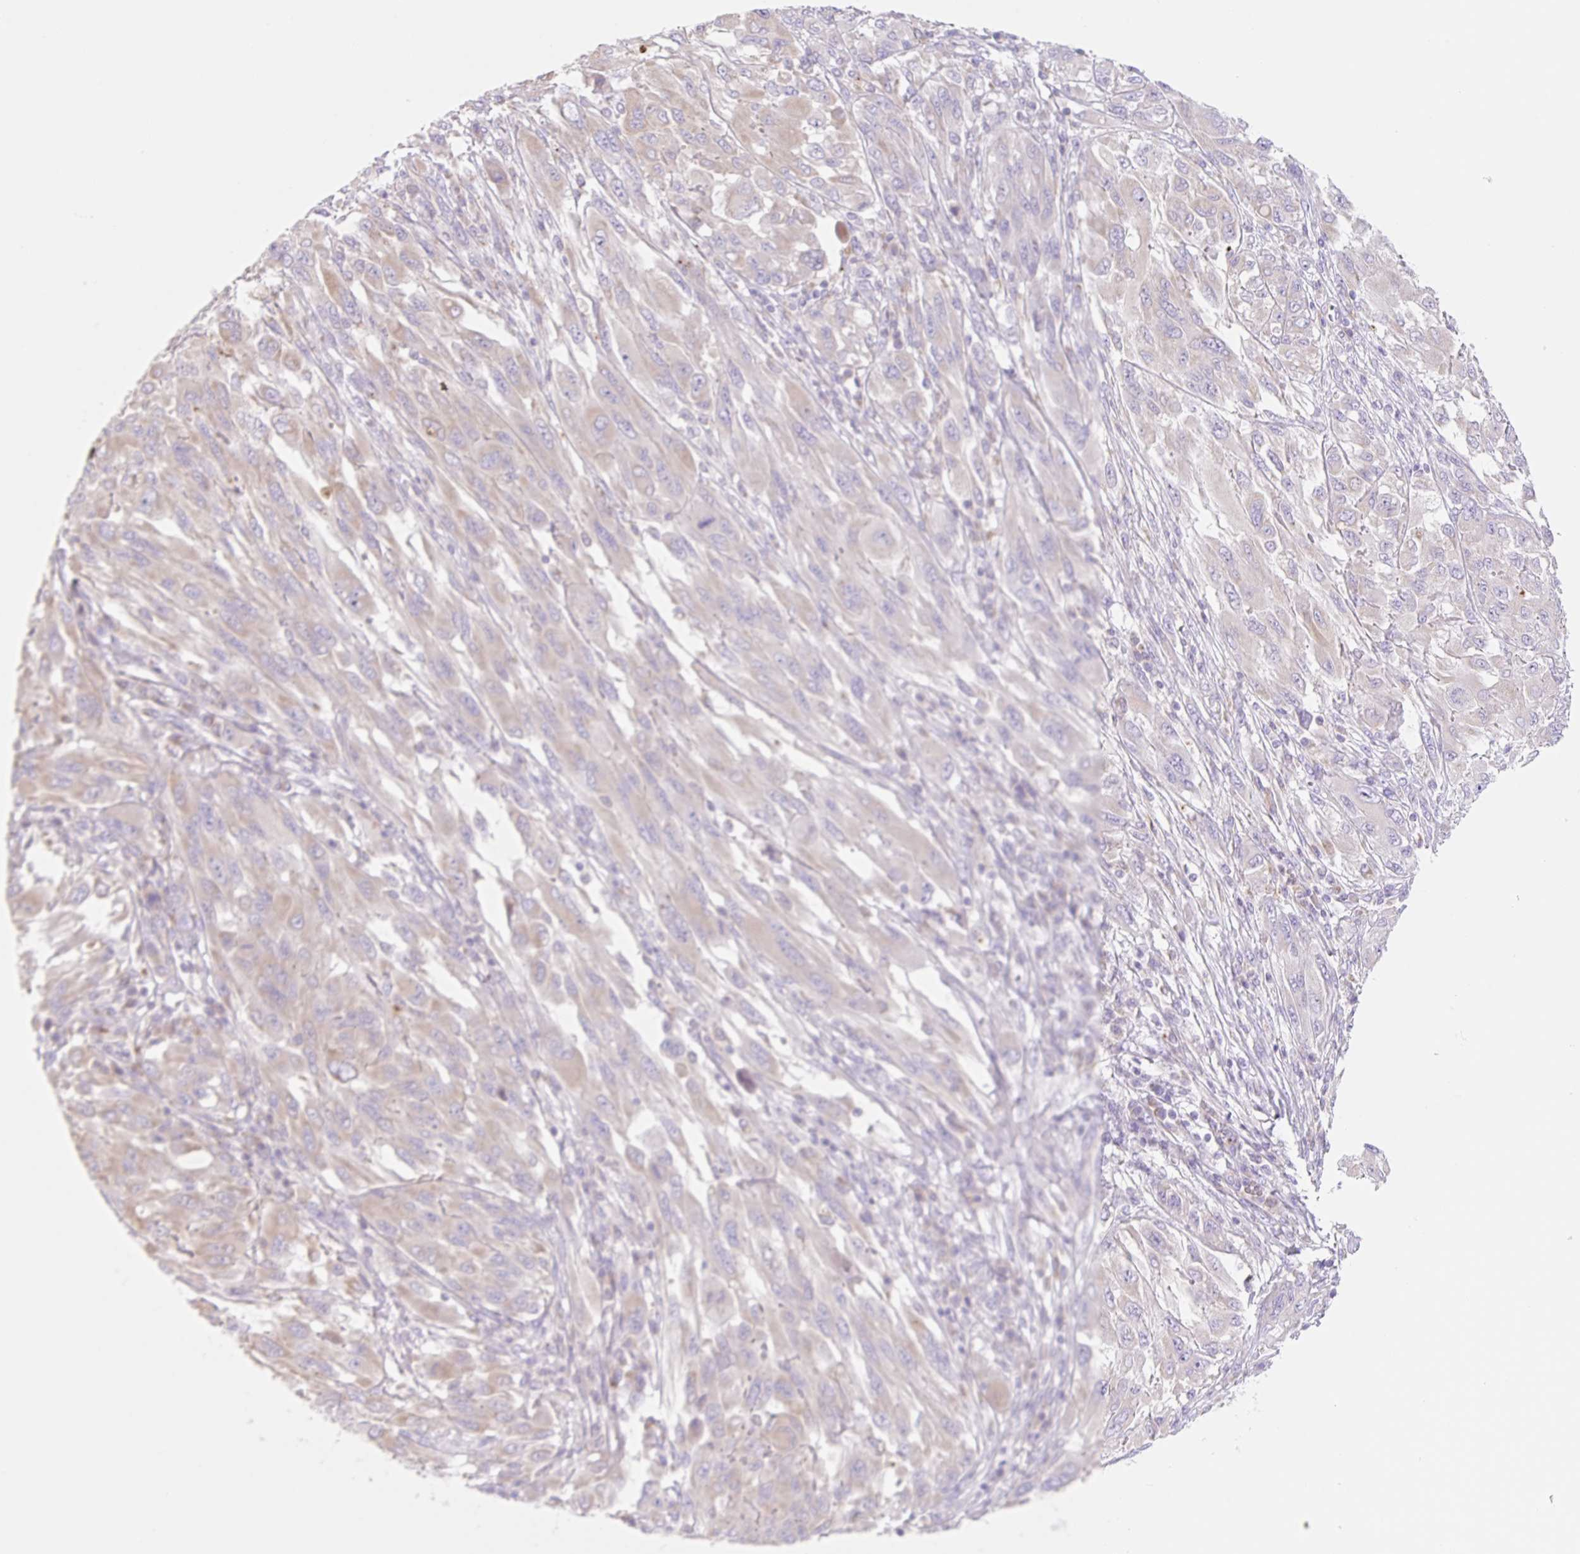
{"staining": {"intensity": "weak", "quantity": "25%-75%", "location": "cytoplasmic/membranous"}, "tissue": "melanoma", "cell_type": "Tumor cells", "image_type": "cancer", "snomed": [{"axis": "morphology", "description": "Malignant melanoma, NOS"}, {"axis": "topography", "description": "Skin"}], "caption": "Approximately 25%-75% of tumor cells in melanoma reveal weak cytoplasmic/membranous protein expression as visualized by brown immunohistochemical staining.", "gene": "CLEC3A", "patient": {"sex": "female", "age": 91}}